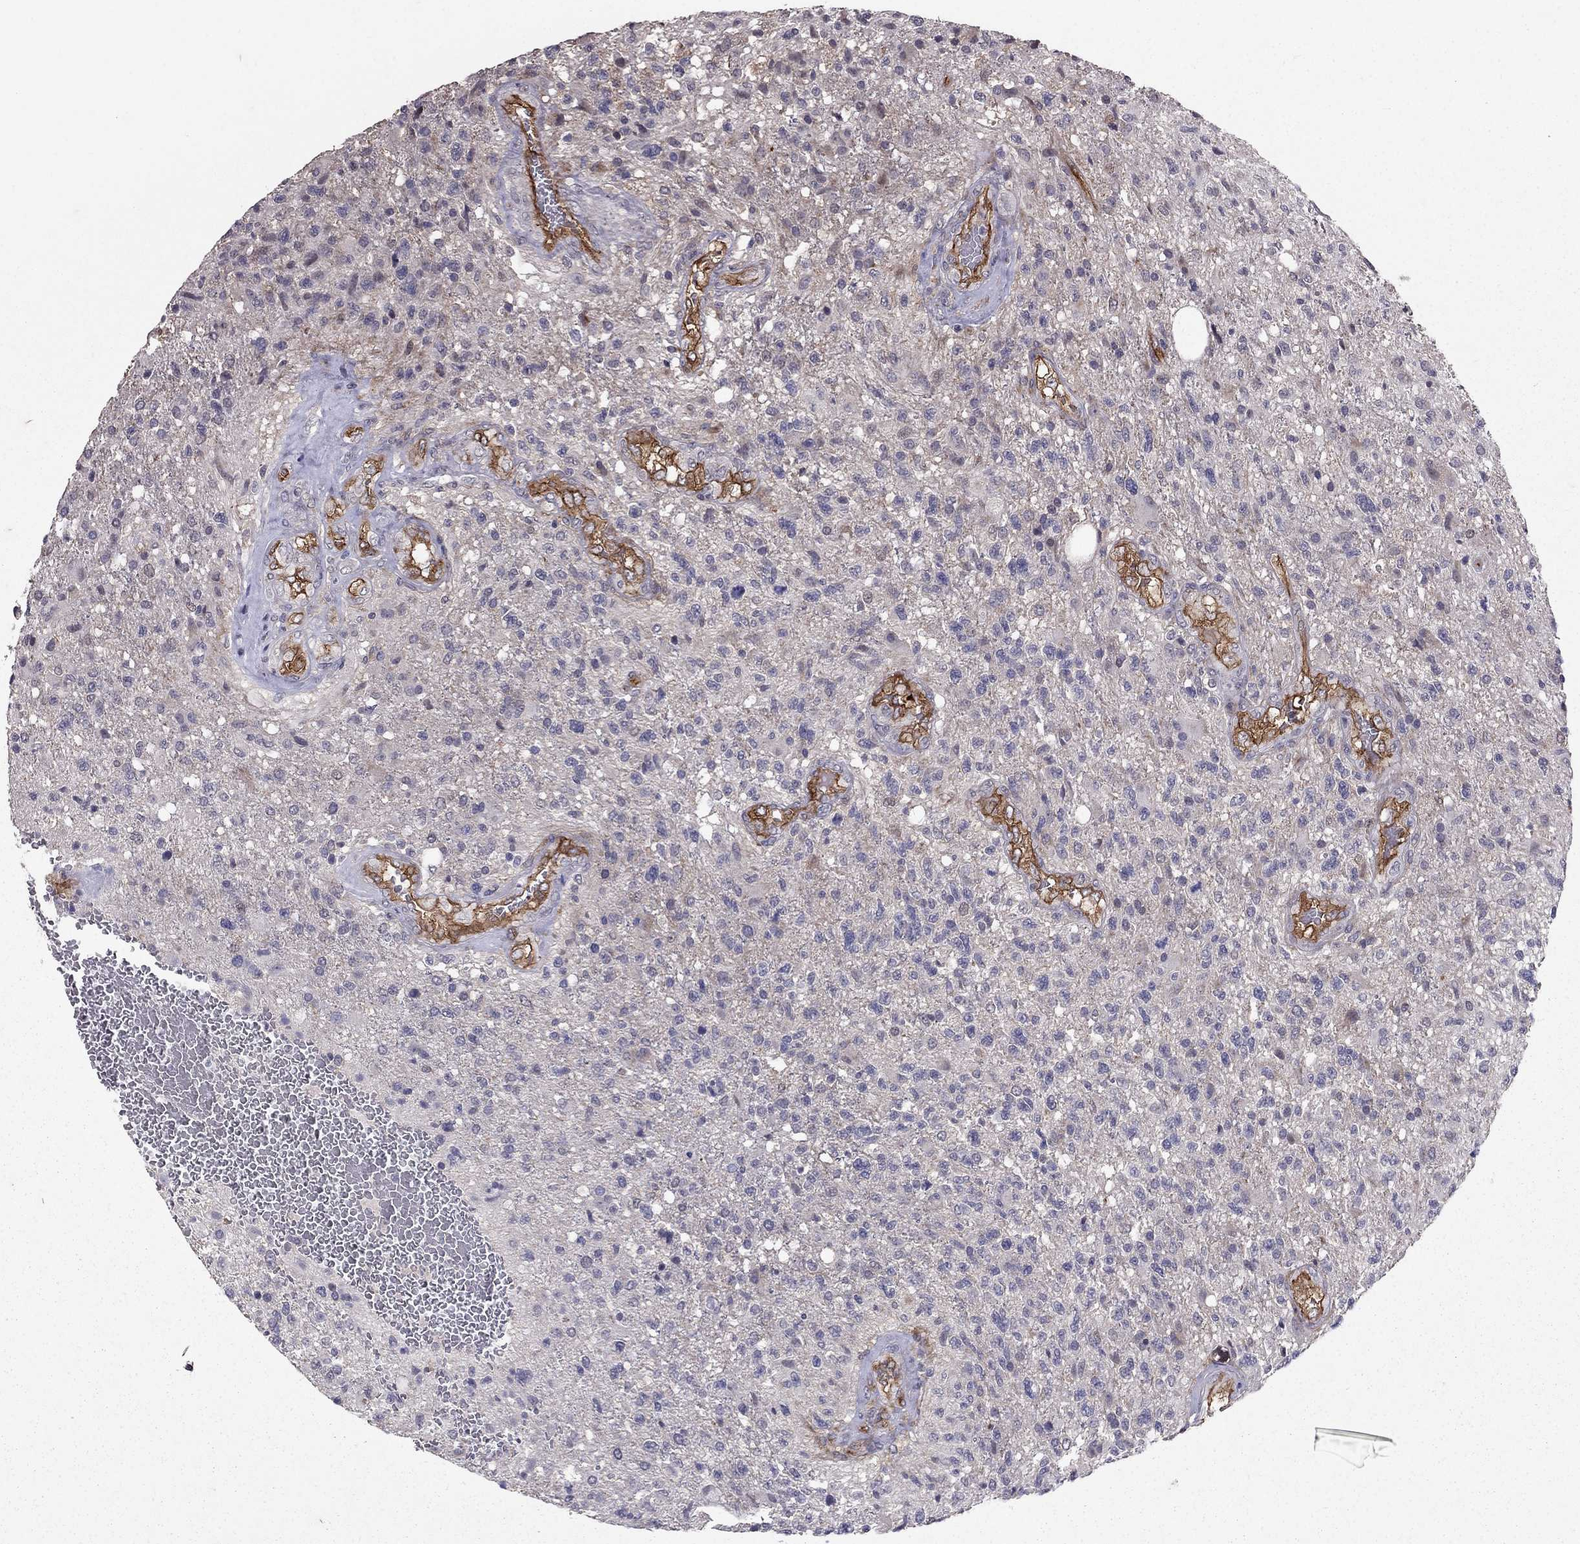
{"staining": {"intensity": "negative", "quantity": "none", "location": "none"}, "tissue": "glioma", "cell_type": "Tumor cells", "image_type": "cancer", "snomed": [{"axis": "morphology", "description": "Glioma, malignant, High grade"}, {"axis": "topography", "description": "Brain"}], "caption": "Photomicrograph shows no significant protein staining in tumor cells of malignant glioma (high-grade).", "gene": "RASIP1", "patient": {"sex": "male", "age": 56}}